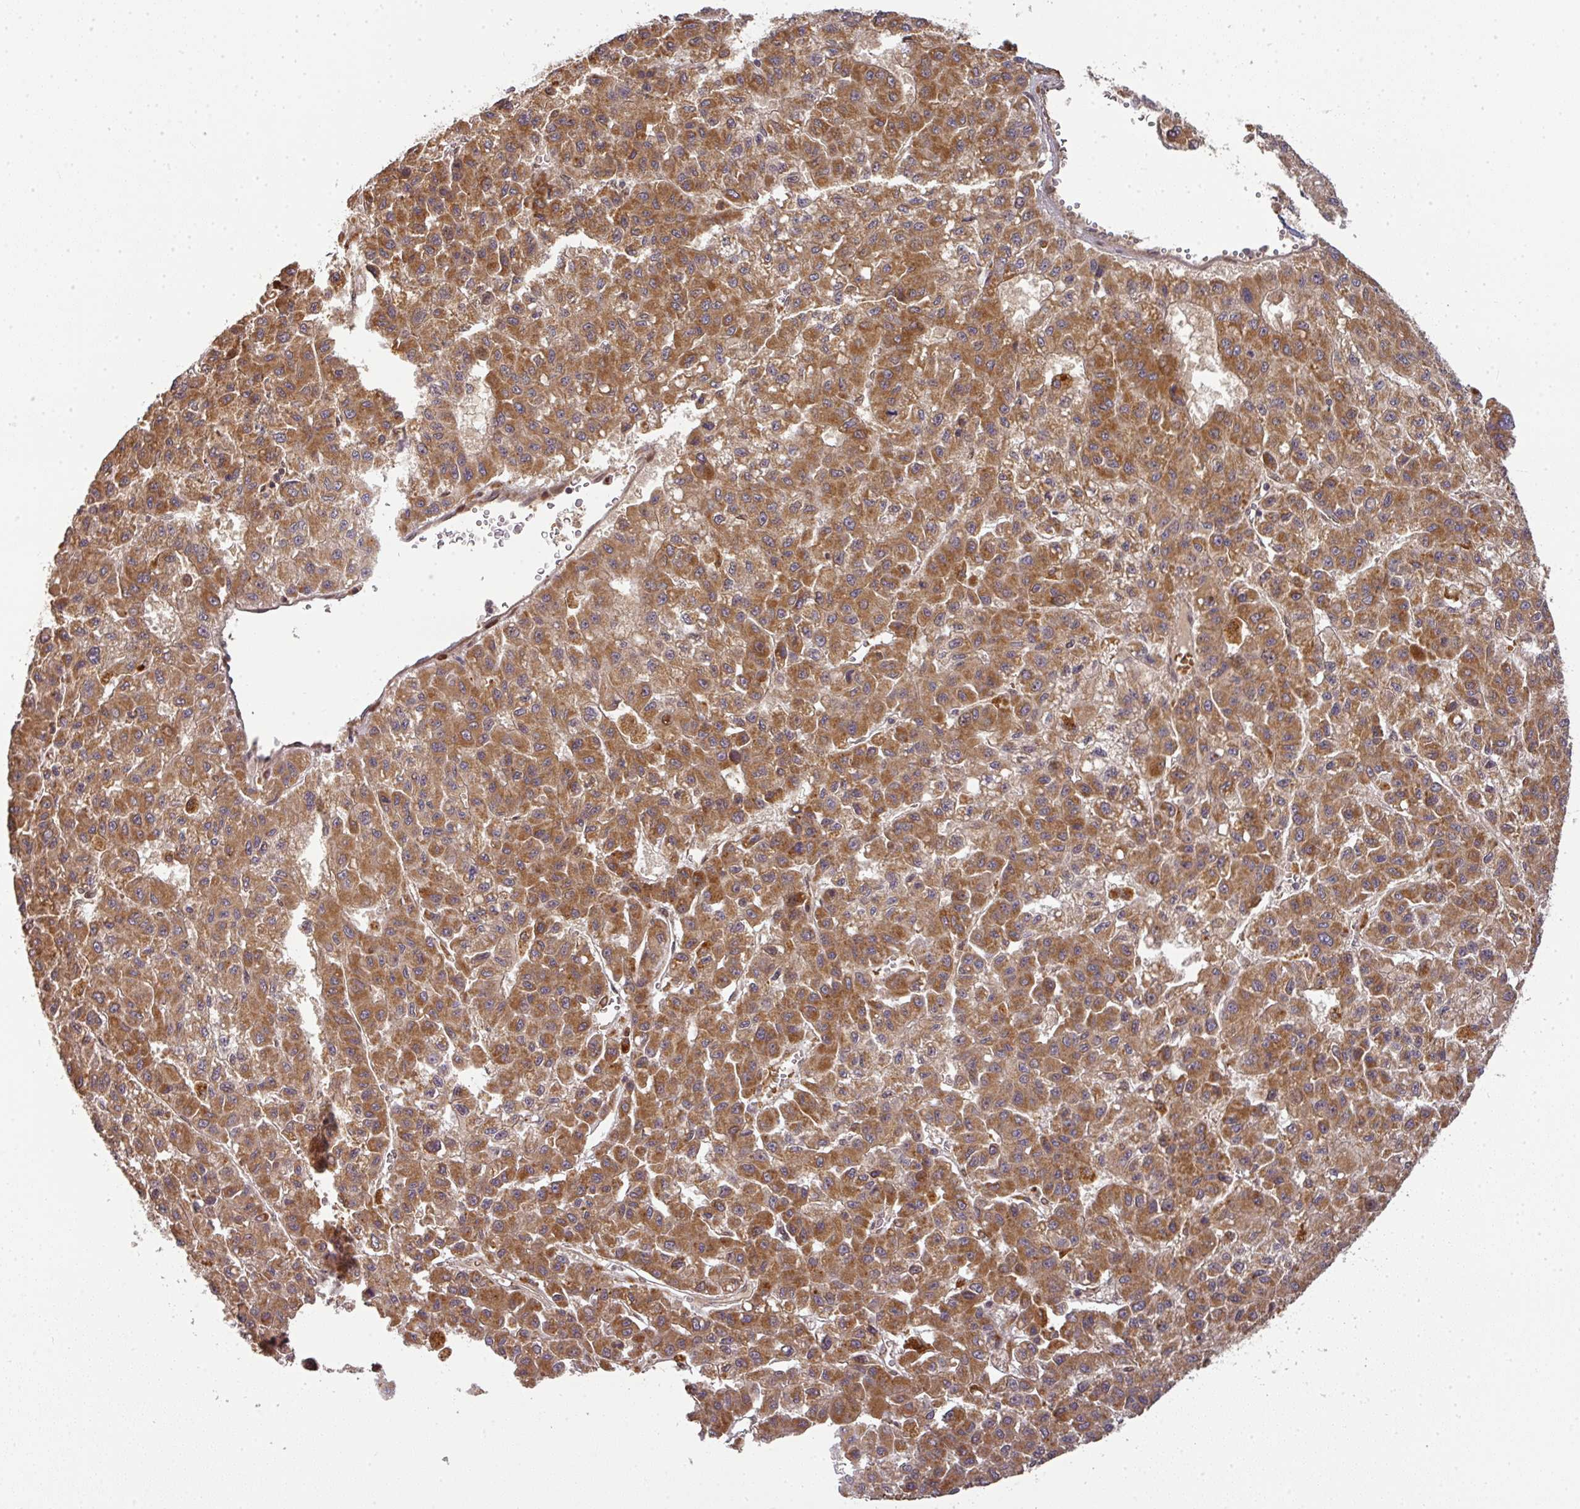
{"staining": {"intensity": "moderate", "quantity": ">75%", "location": "cytoplasmic/membranous"}, "tissue": "liver cancer", "cell_type": "Tumor cells", "image_type": "cancer", "snomed": [{"axis": "morphology", "description": "Carcinoma, Hepatocellular, NOS"}, {"axis": "topography", "description": "Liver"}], "caption": "The photomicrograph shows a brown stain indicating the presence of a protein in the cytoplasmic/membranous of tumor cells in liver cancer. Nuclei are stained in blue.", "gene": "MALSU1", "patient": {"sex": "male", "age": 70}}